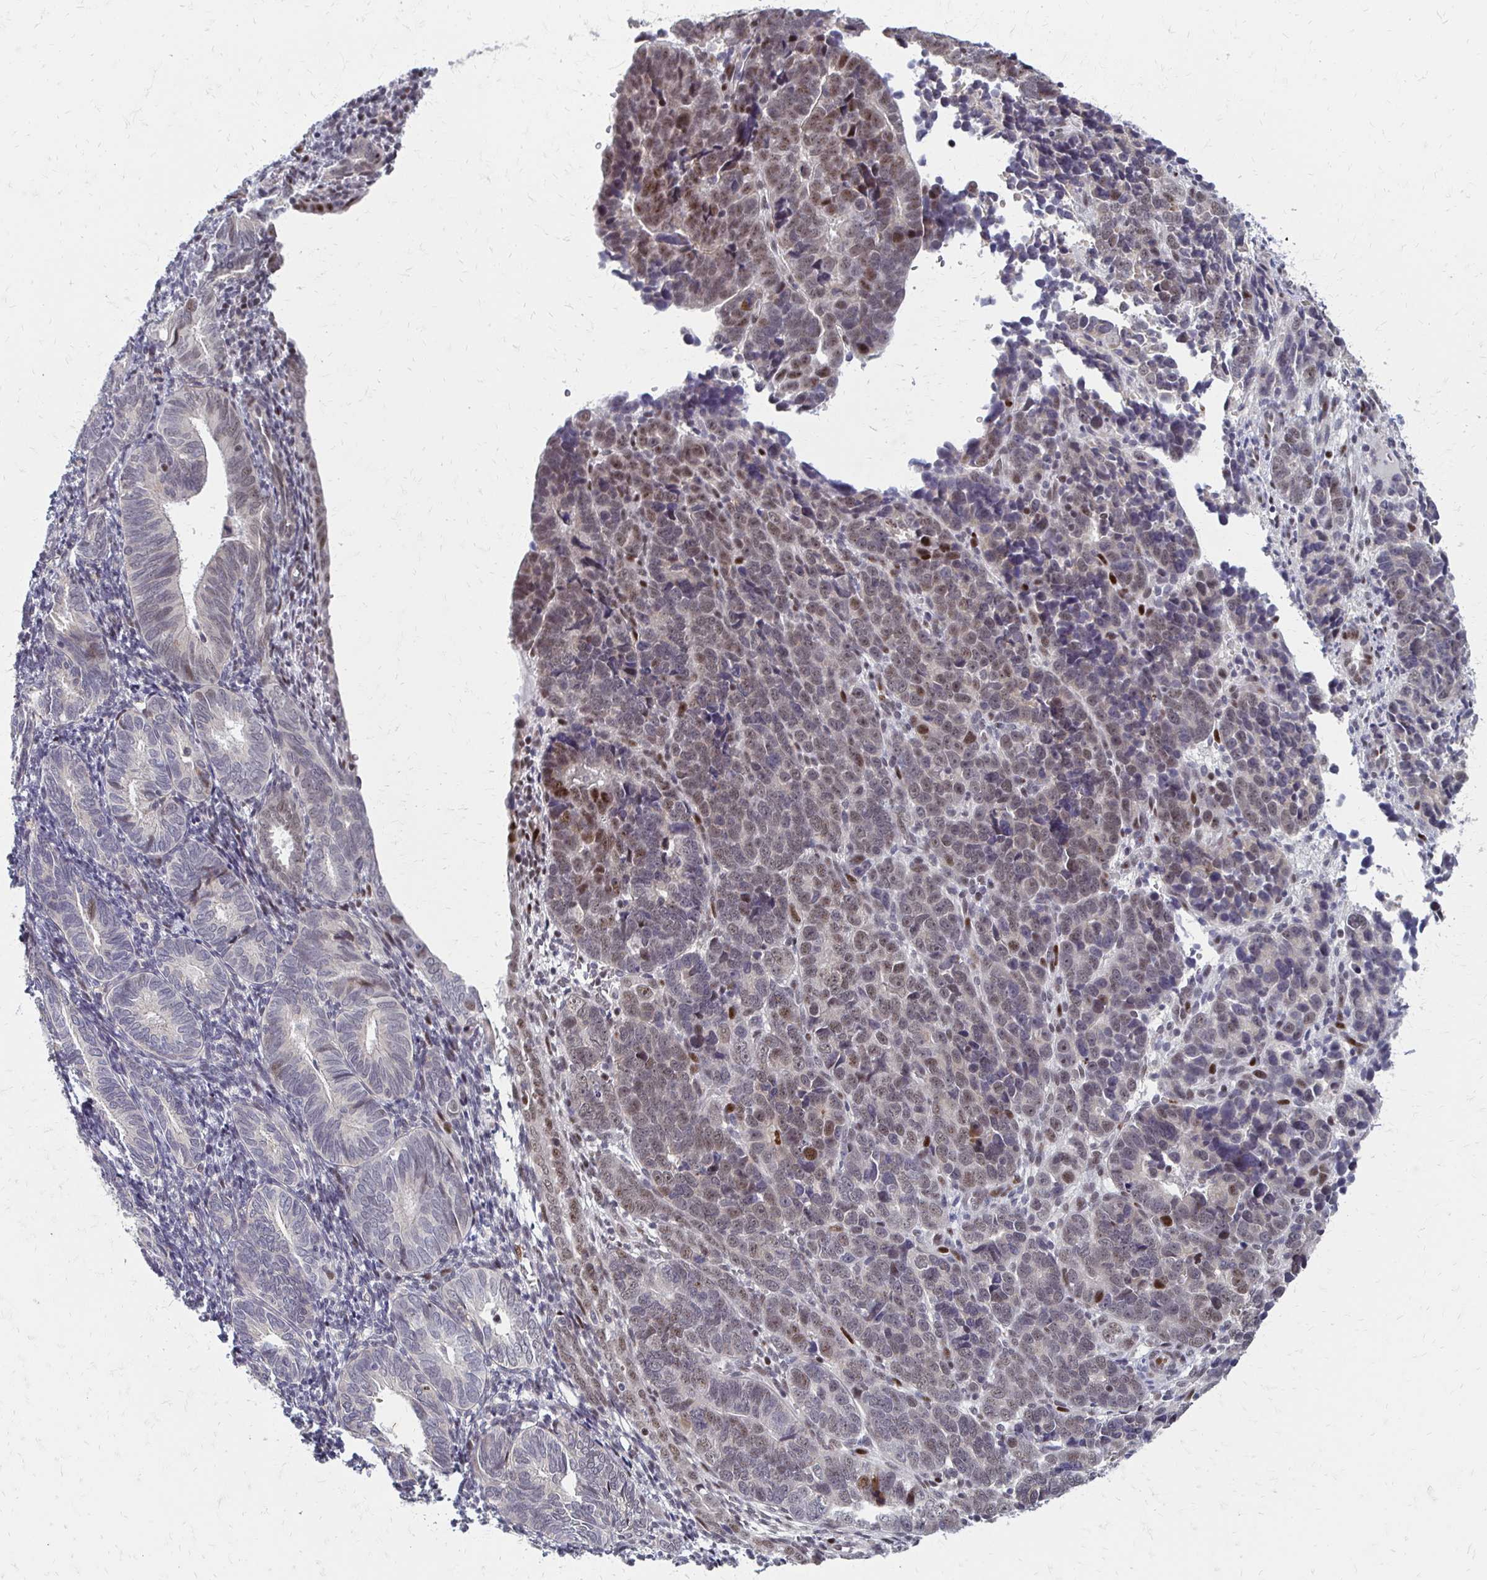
{"staining": {"intensity": "moderate", "quantity": "<25%", "location": "nuclear"}, "tissue": "endometrial cancer", "cell_type": "Tumor cells", "image_type": "cancer", "snomed": [{"axis": "morphology", "description": "Adenocarcinoma, NOS"}, {"axis": "topography", "description": "Endometrium"}], "caption": "Immunohistochemical staining of human endometrial cancer (adenocarcinoma) exhibits low levels of moderate nuclear expression in about <25% of tumor cells. (DAB IHC, brown staining for protein, blue staining for nuclei).", "gene": "TRIR", "patient": {"sex": "female", "age": 82}}